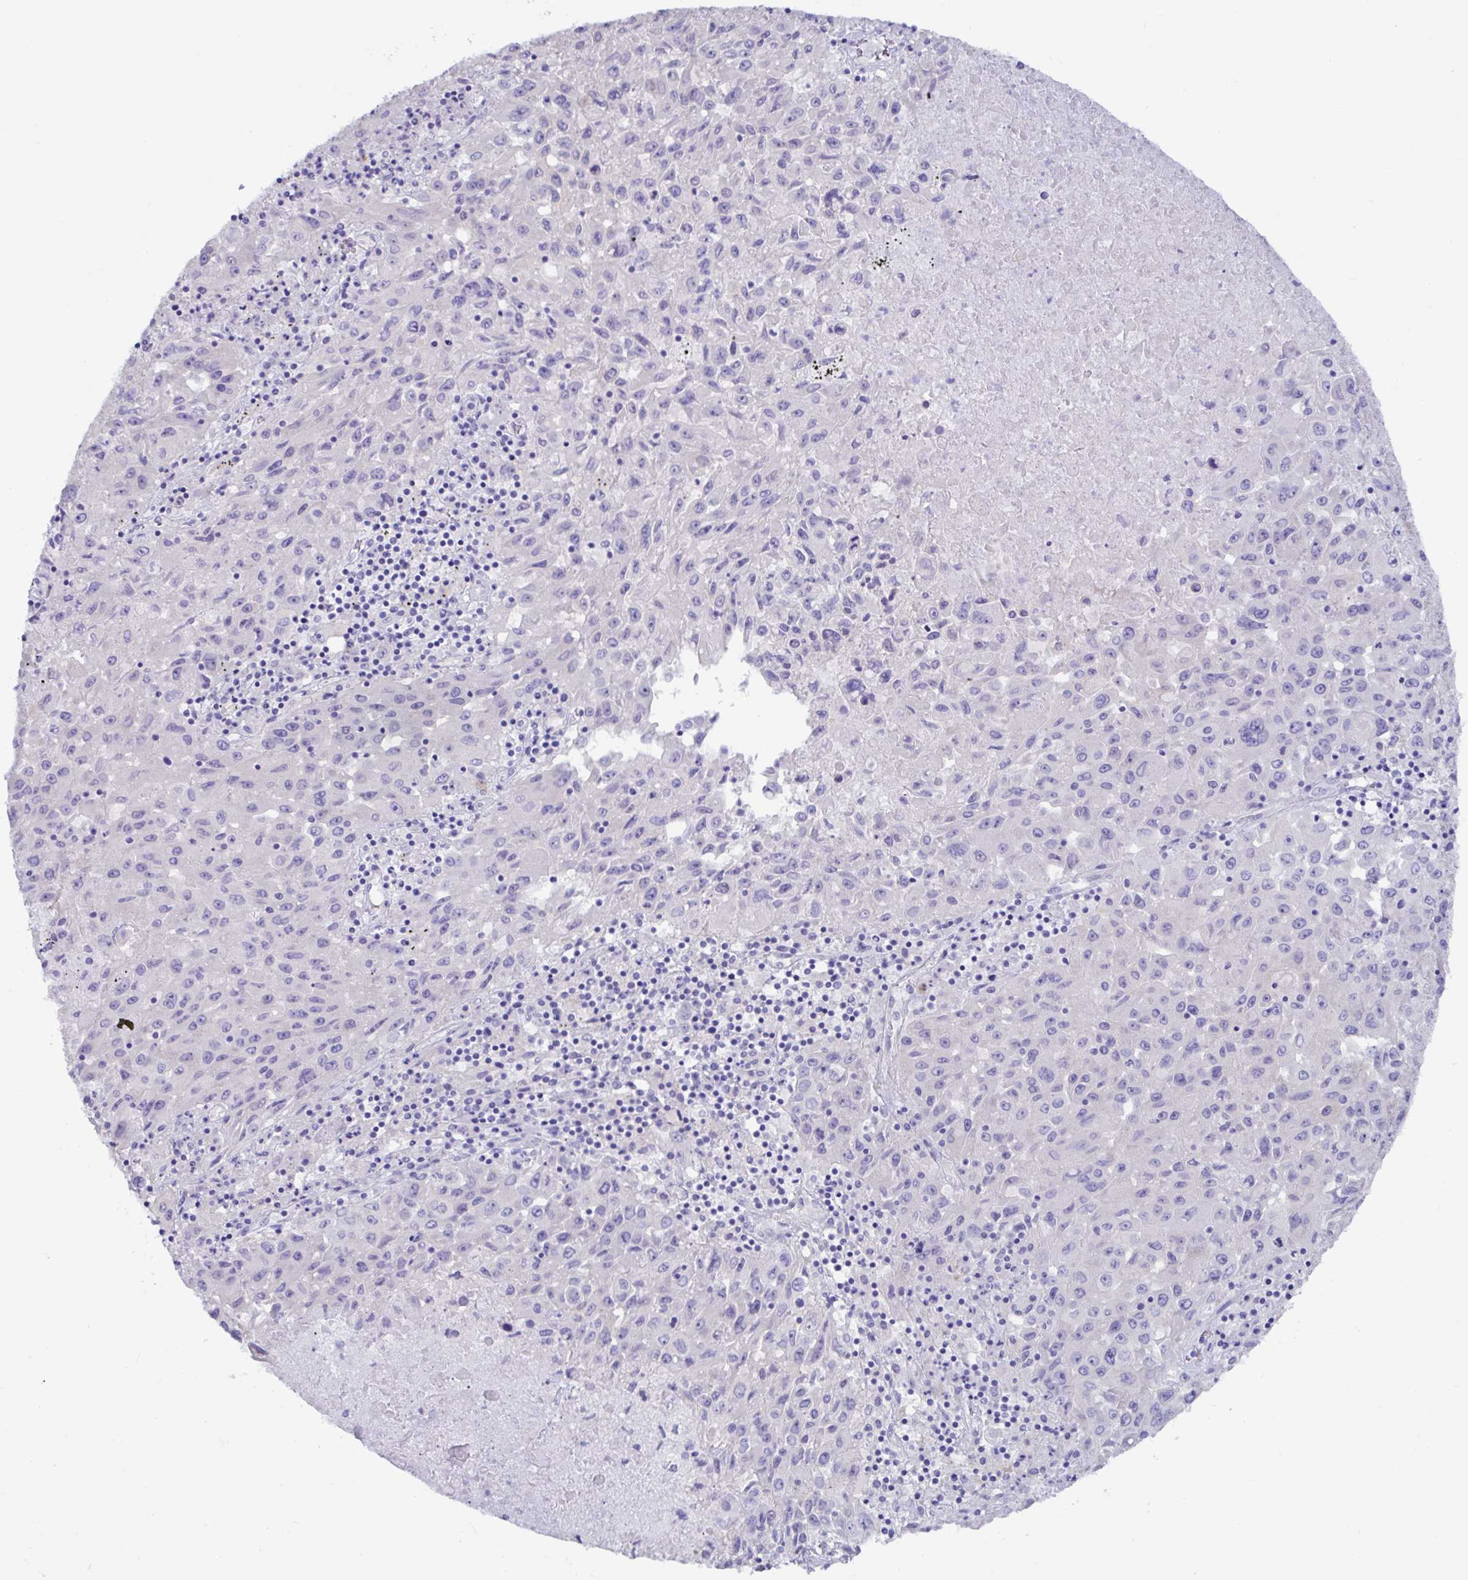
{"staining": {"intensity": "negative", "quantity": "none", "location": "none"}, "tissue": "lung cancer", "cell_type": "Tumor cells", "image_type": "cancer", "snomed": [{"axis": "morphology", "description": "Squamous cell carcinoma, NOS"}, {"axis": "topography", "description": "Lung"}], "caption": "High power microscopy histopathology image of an immunohistochemistry (IHC) image of squamous cell carcinoma (lung), revealing no significant expression in tumor cells.", "gene": "MED11", "patient": {"sex": "male", "age": 63}}